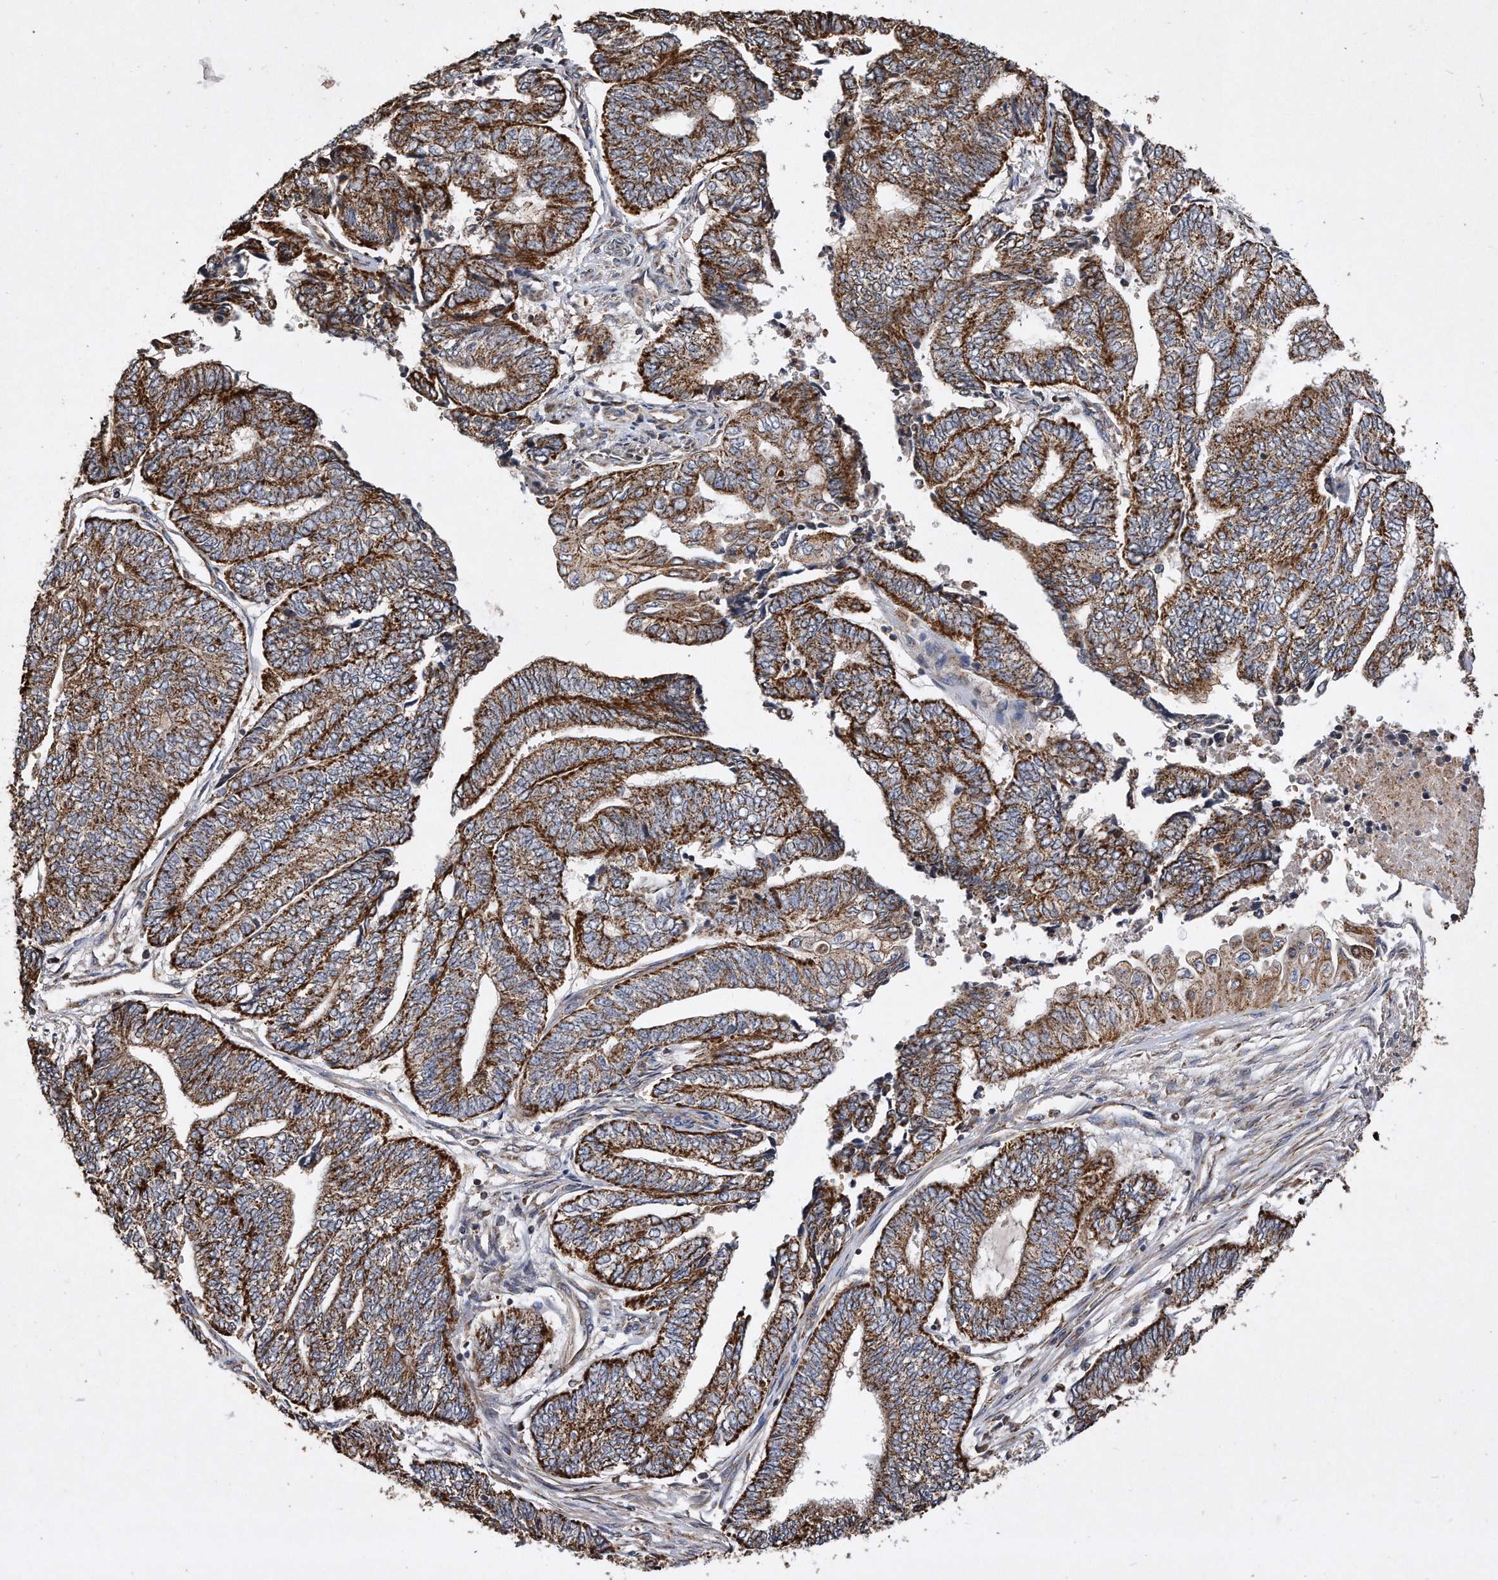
{"staining": {"intensity": "strong", "quantity": ">75%", "location": "cytoplasmic/membranous"}, "tissue": "endometrial cancer", "cell_type": "Tumor cells", "image_type": "cancer", "snomed": [{"axis": "morphology", "description": "Adenocarcinoma, NOS"}, {"axis": "topography", "description": "Uterus"}, {"axis": "topography", "description": "Endometrium"}], "caption": "A brown stain shows strong cytoplasmic/membranous staining of a protein in endometrial adenocarcinoma tumor cells.", "gene": "PPP5C", "patient": {"sex": "female", "age": 70}}